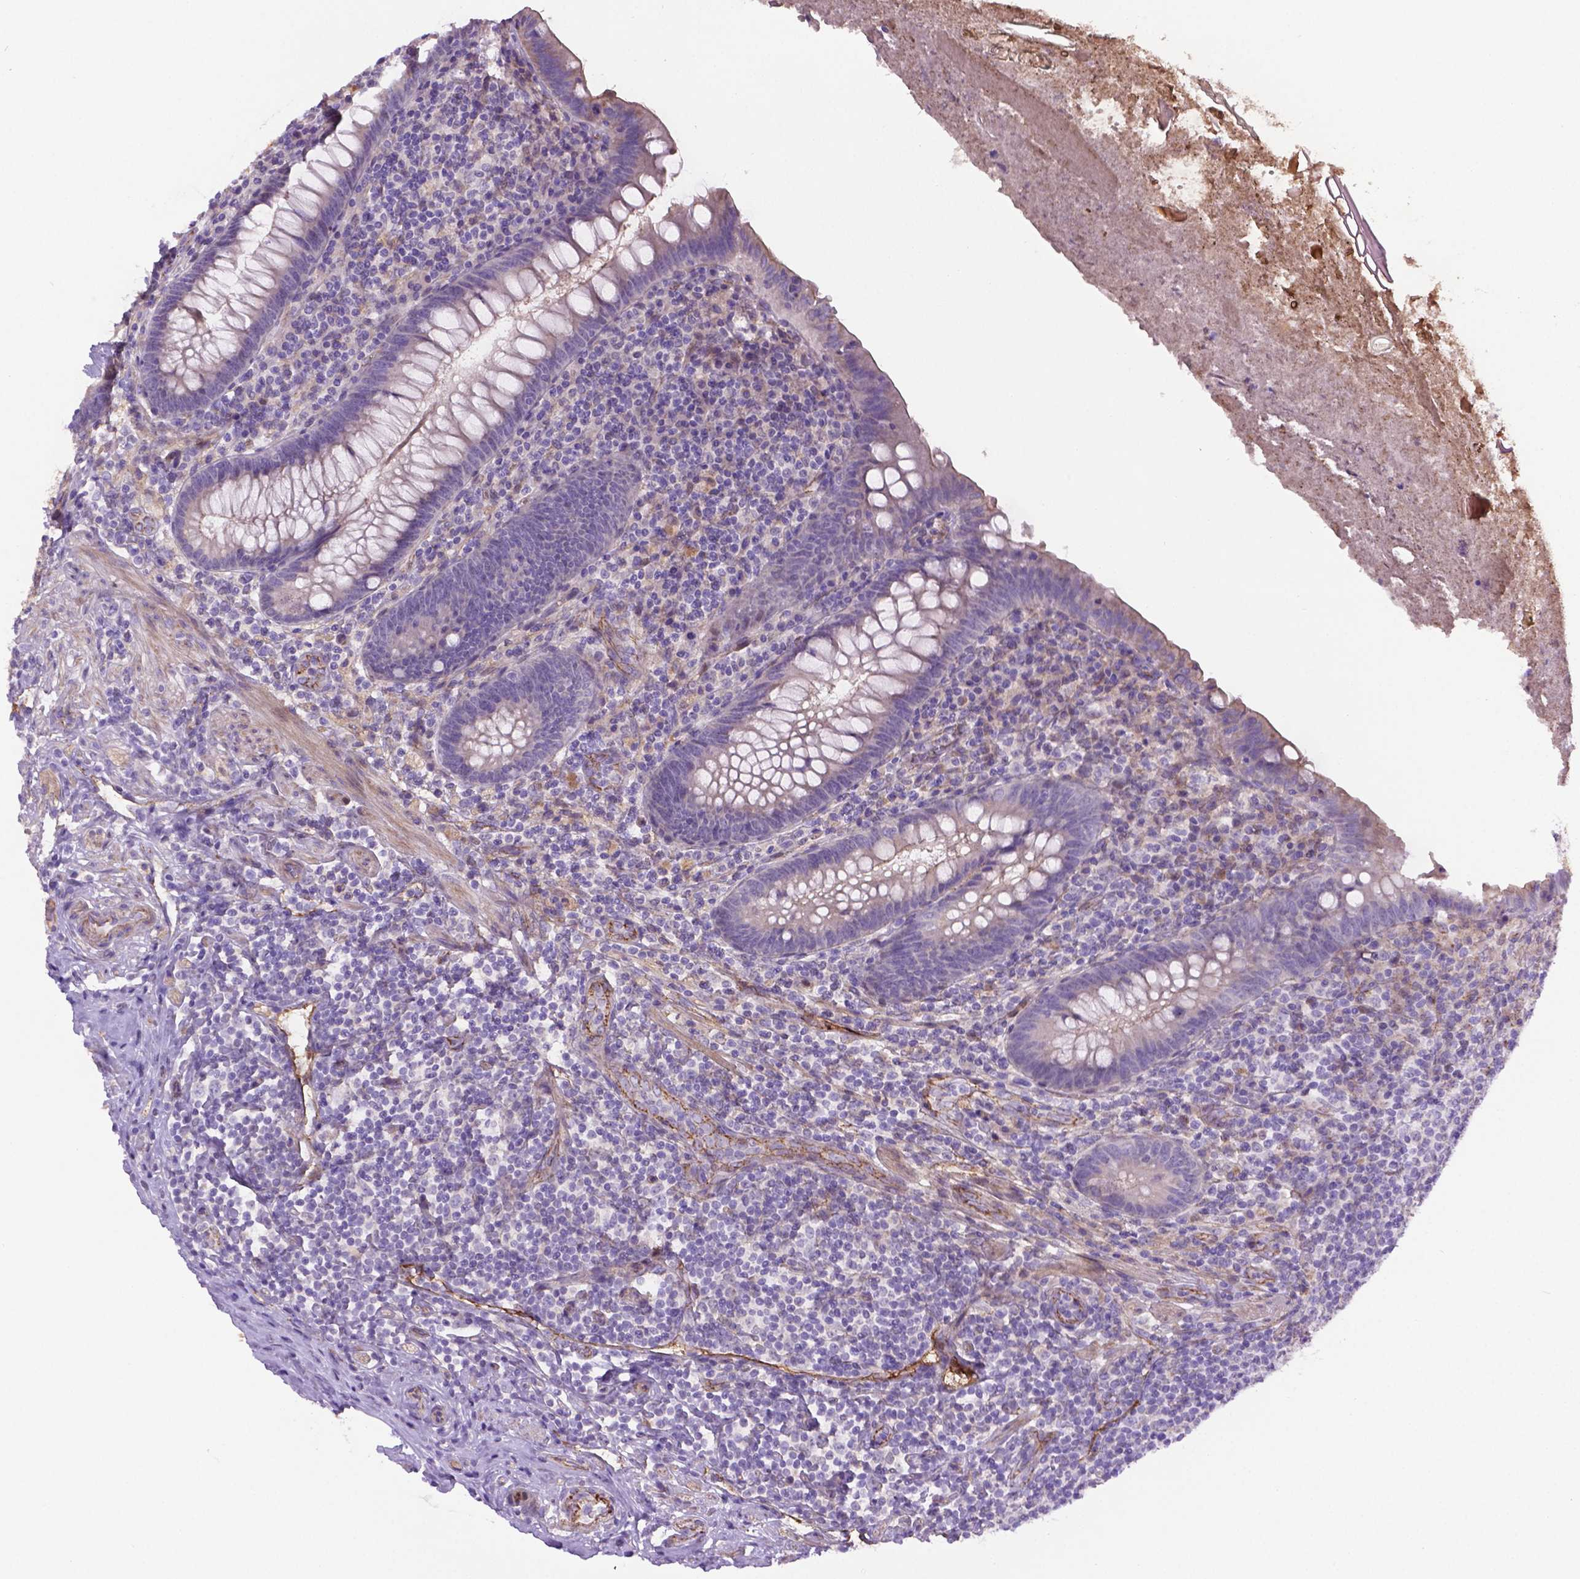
{"staining": {"intensity": "negative", "quantity": "none", "location": "none"}, "tissue": "appendix", "cell_type": "Glandular cells", "image_type": "normal", "snomed": [{"axis": "morphology", "description": "Normal tissue, NOS"}, {"axis": "topography", "description": "Appendix"}], "caption": "DAB (3,3'-diaminobenzidine) immunohistochemical staining of benign human appendix shows no significant expression in glandular cells.", "gene": "CCER2", "patient": {"sex": "male", "age": 47}}